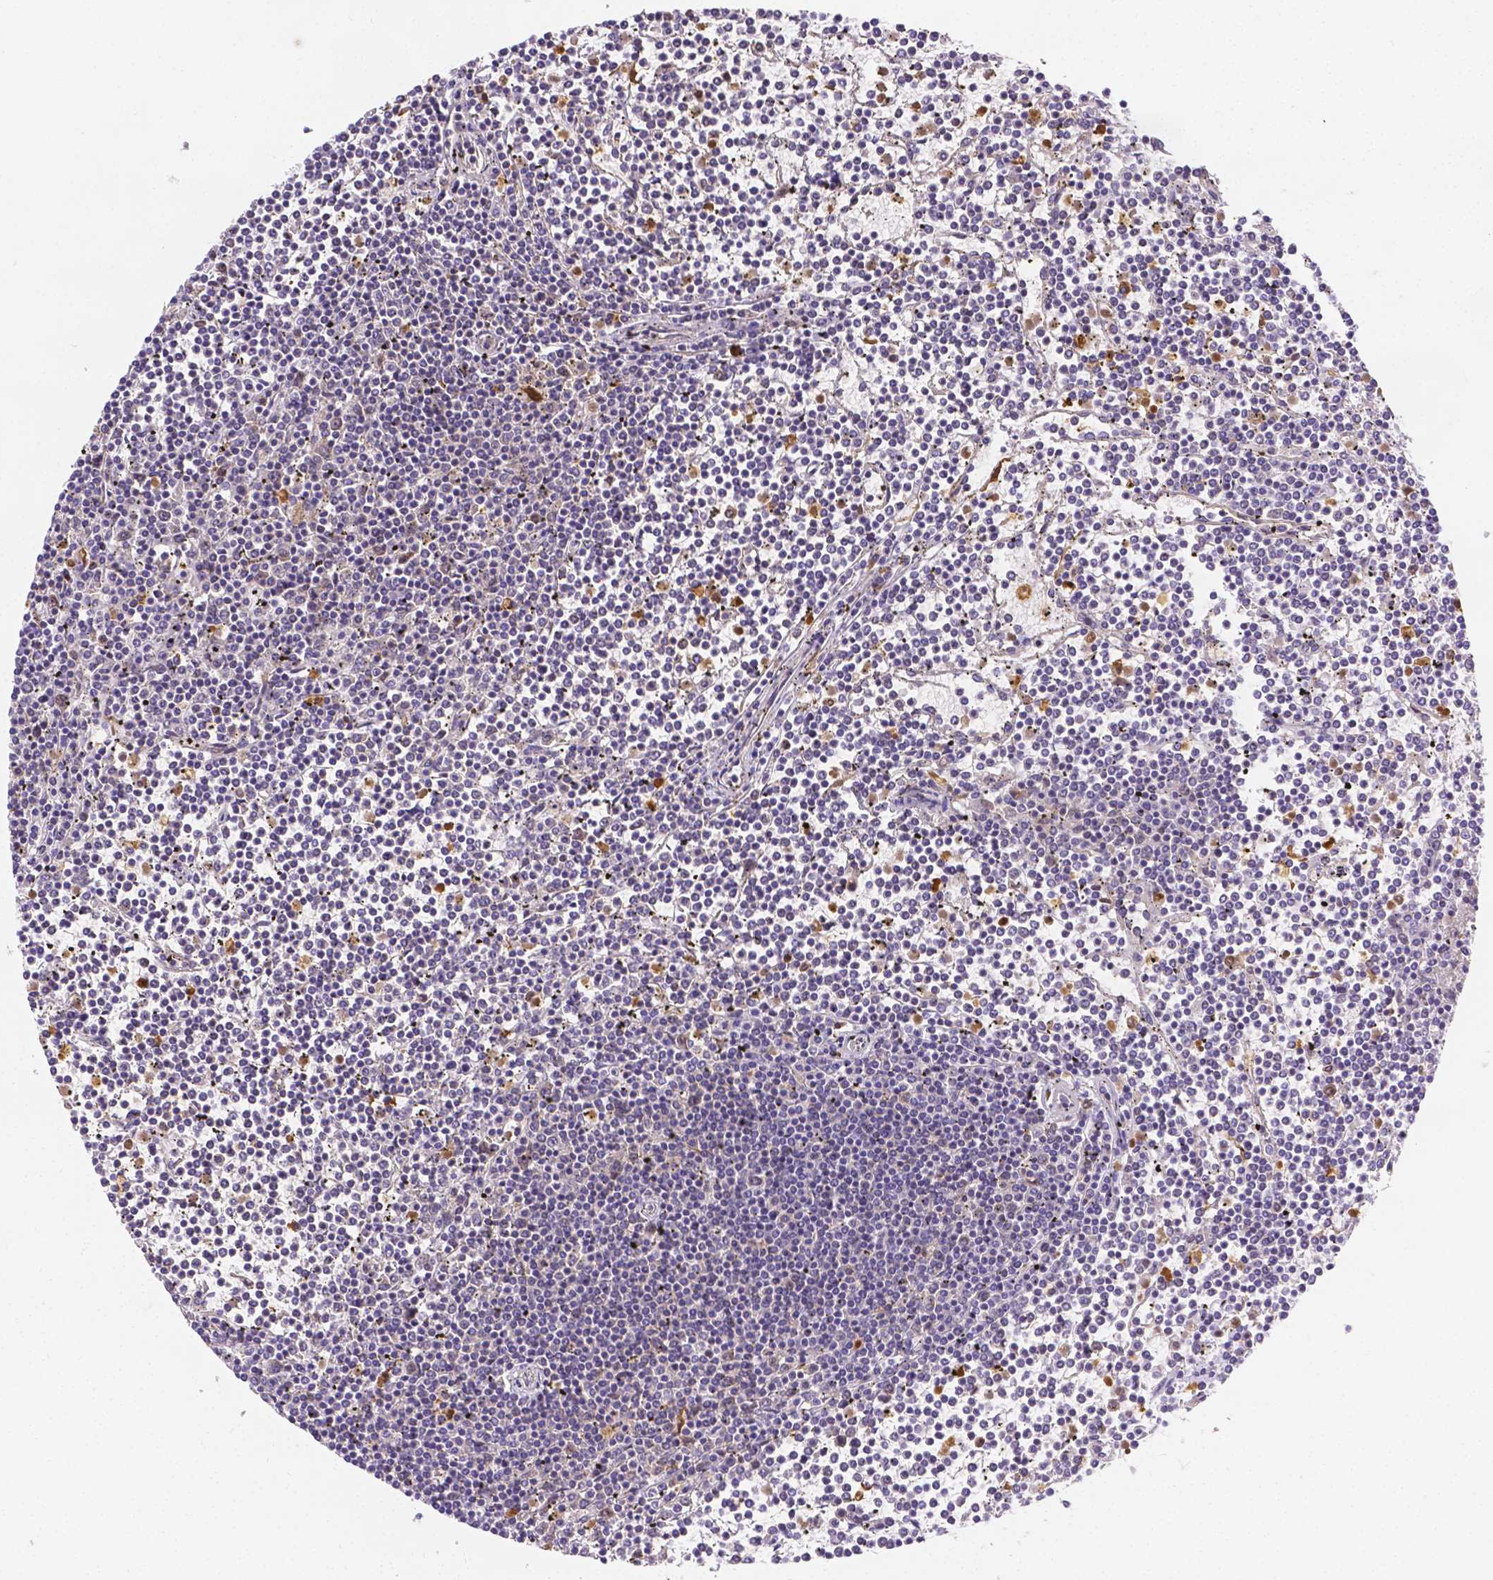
{"staining": {"intensity": "negative", "quantity": "none", "location": "none"}, "tissue": "lymphoma", "cell_type": "Tumor cells", "image_type": "cancer", "snomed": [{"axis": "morphology", "description": "Malignant lymphoma, non-Hodgkin's type, Low grade"}, {"axis": "topography", "description": "Spleen"}], "caption": "DAB immunohistochemical staining of human lymphoma exhibits no significant positivity in tumor cells.", "gene": "ZNRD2", "patient": {"sex": "female", "age": 19}}